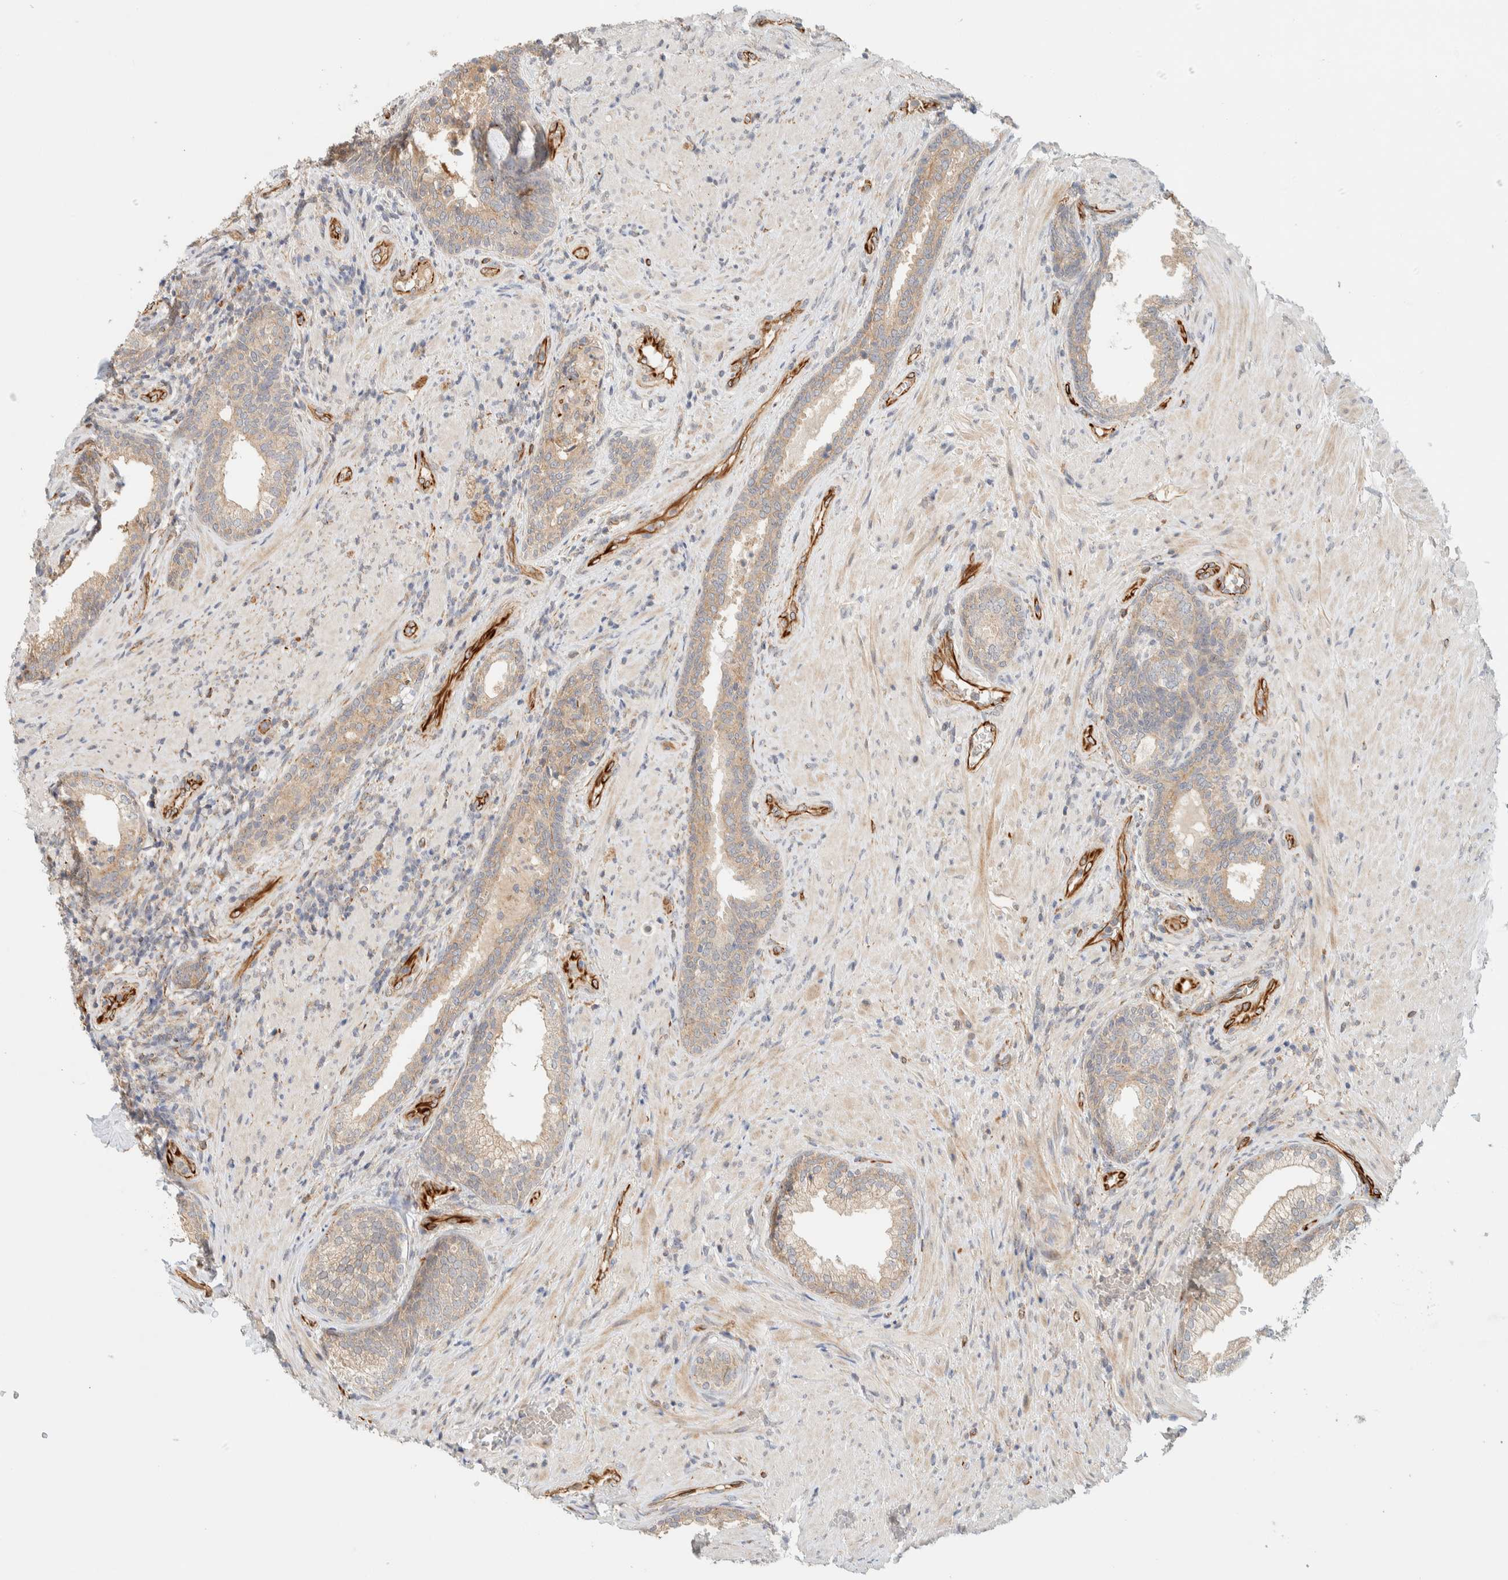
{"staining": {"intensity": "weak", "quantity": ">75%", "location": "cytoplasmic/membranous"}, "tissue": "prostate", "cell_type": "Glandular cells", "image_type": "normal", "snomed": [{"axis": "morphology", "description": "Normal tissue, NOS"}, {"axis": "topography", "description": "Prostate"}], "caption": "Prostate stained with immunohistochemistry reveals weak cytoplasmic/membranous positivity in approximately >75% of glandular cells. Immunohistochemistry stains the protein of interest in brown and the nuclei are stained blue.", "gene": "FAT1", "patient": {"sex": "male", "age": 76}}